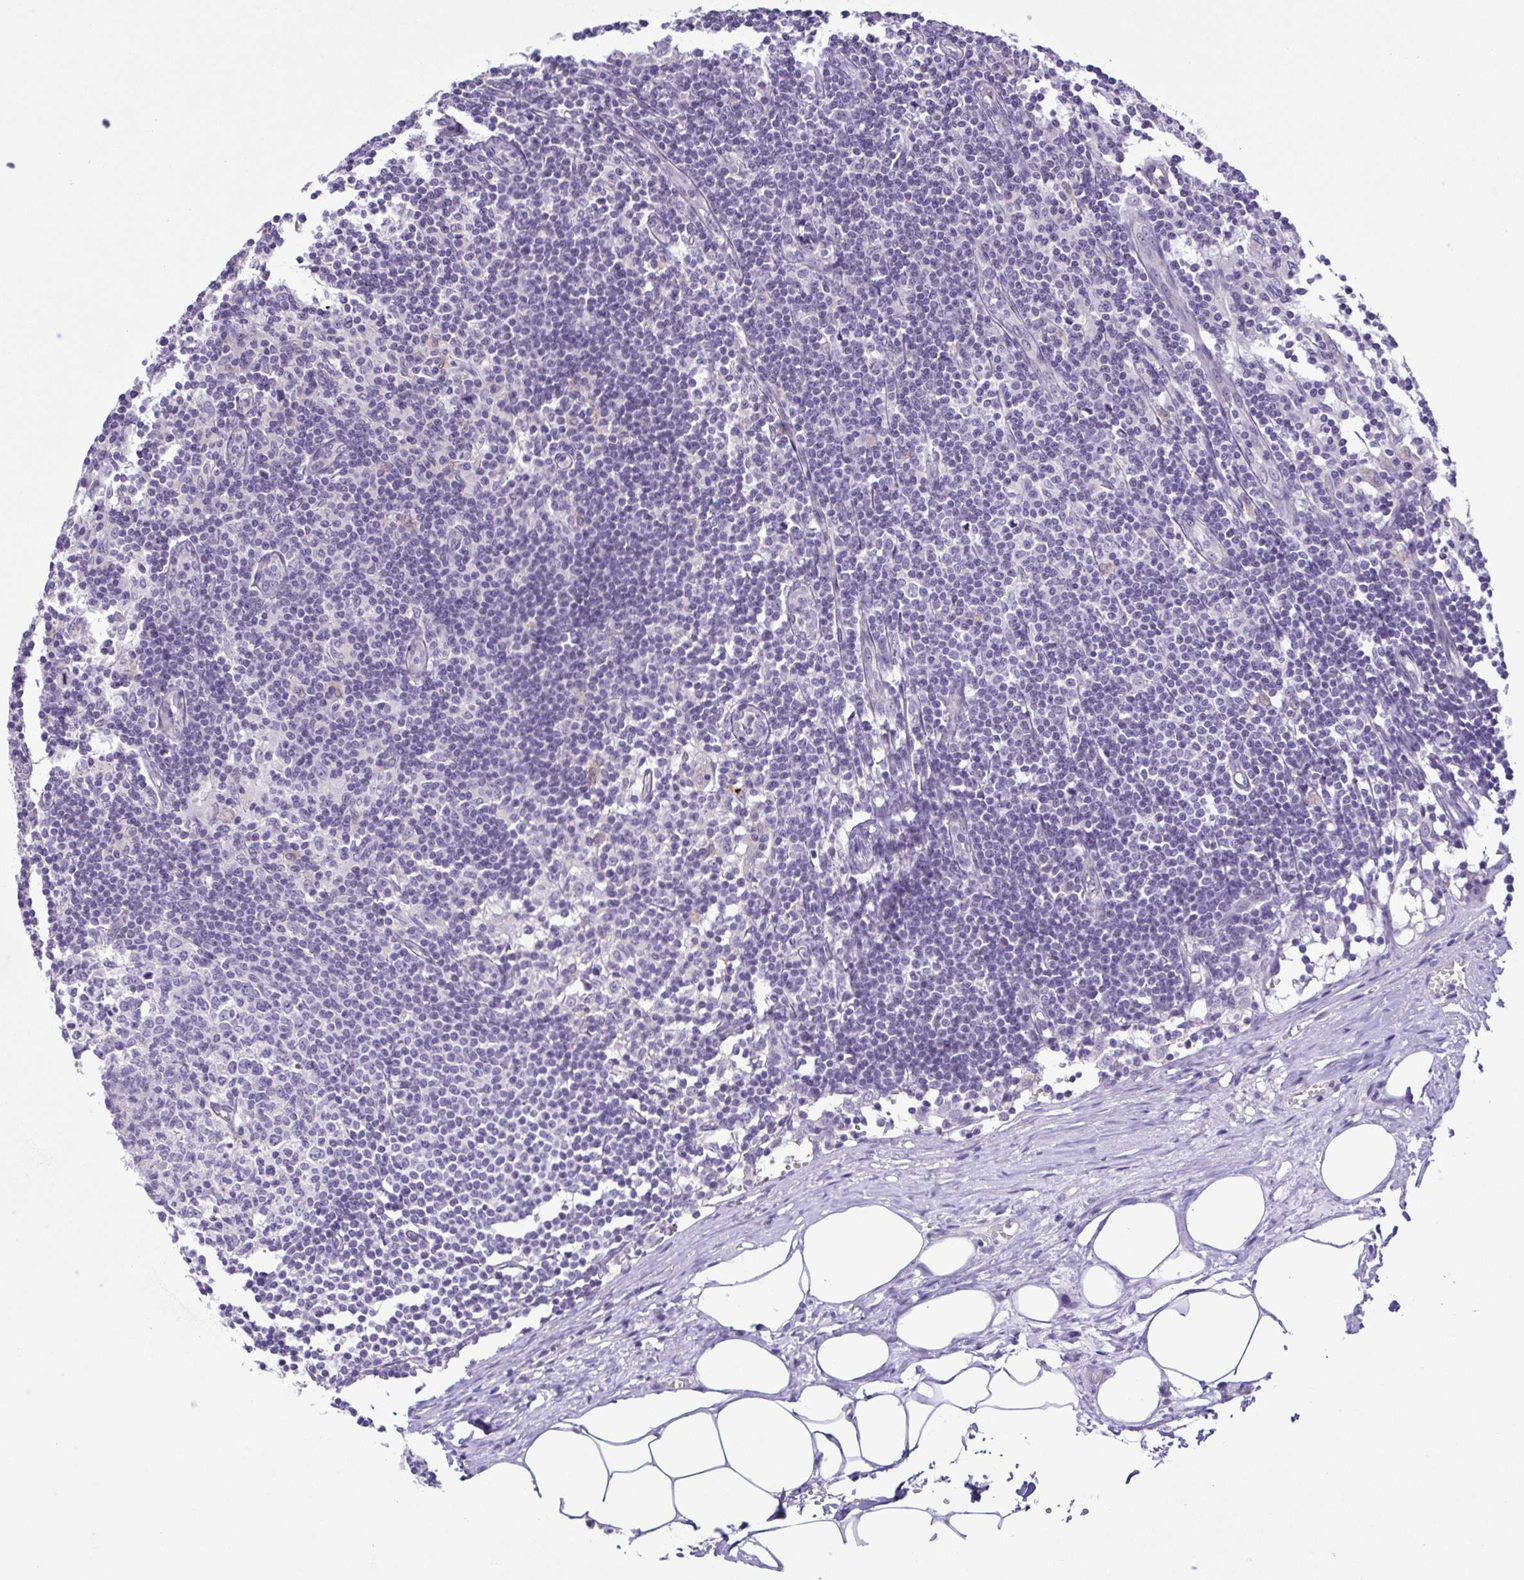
{"staining": {"intensity": "negative", "quantity": "none", "location": "none"}, "tissue": "lymph node", "cell_type": "Germinal center cells", "image_type": "normal", "snomed": [{"axis": "morphology", "description": "Normal tissue, NOS"}, {"axis": "topography", "description": "Lymph node"}], "caption": "Micrograph shows no protein expression in germinal center cells of benign lymph node. The staining is performed using DAB brown chromogen with nuclei counter-stained in using hematoxylin.", "gene": "IL1RN", "patient": {"sex": "female", "age": 69}}